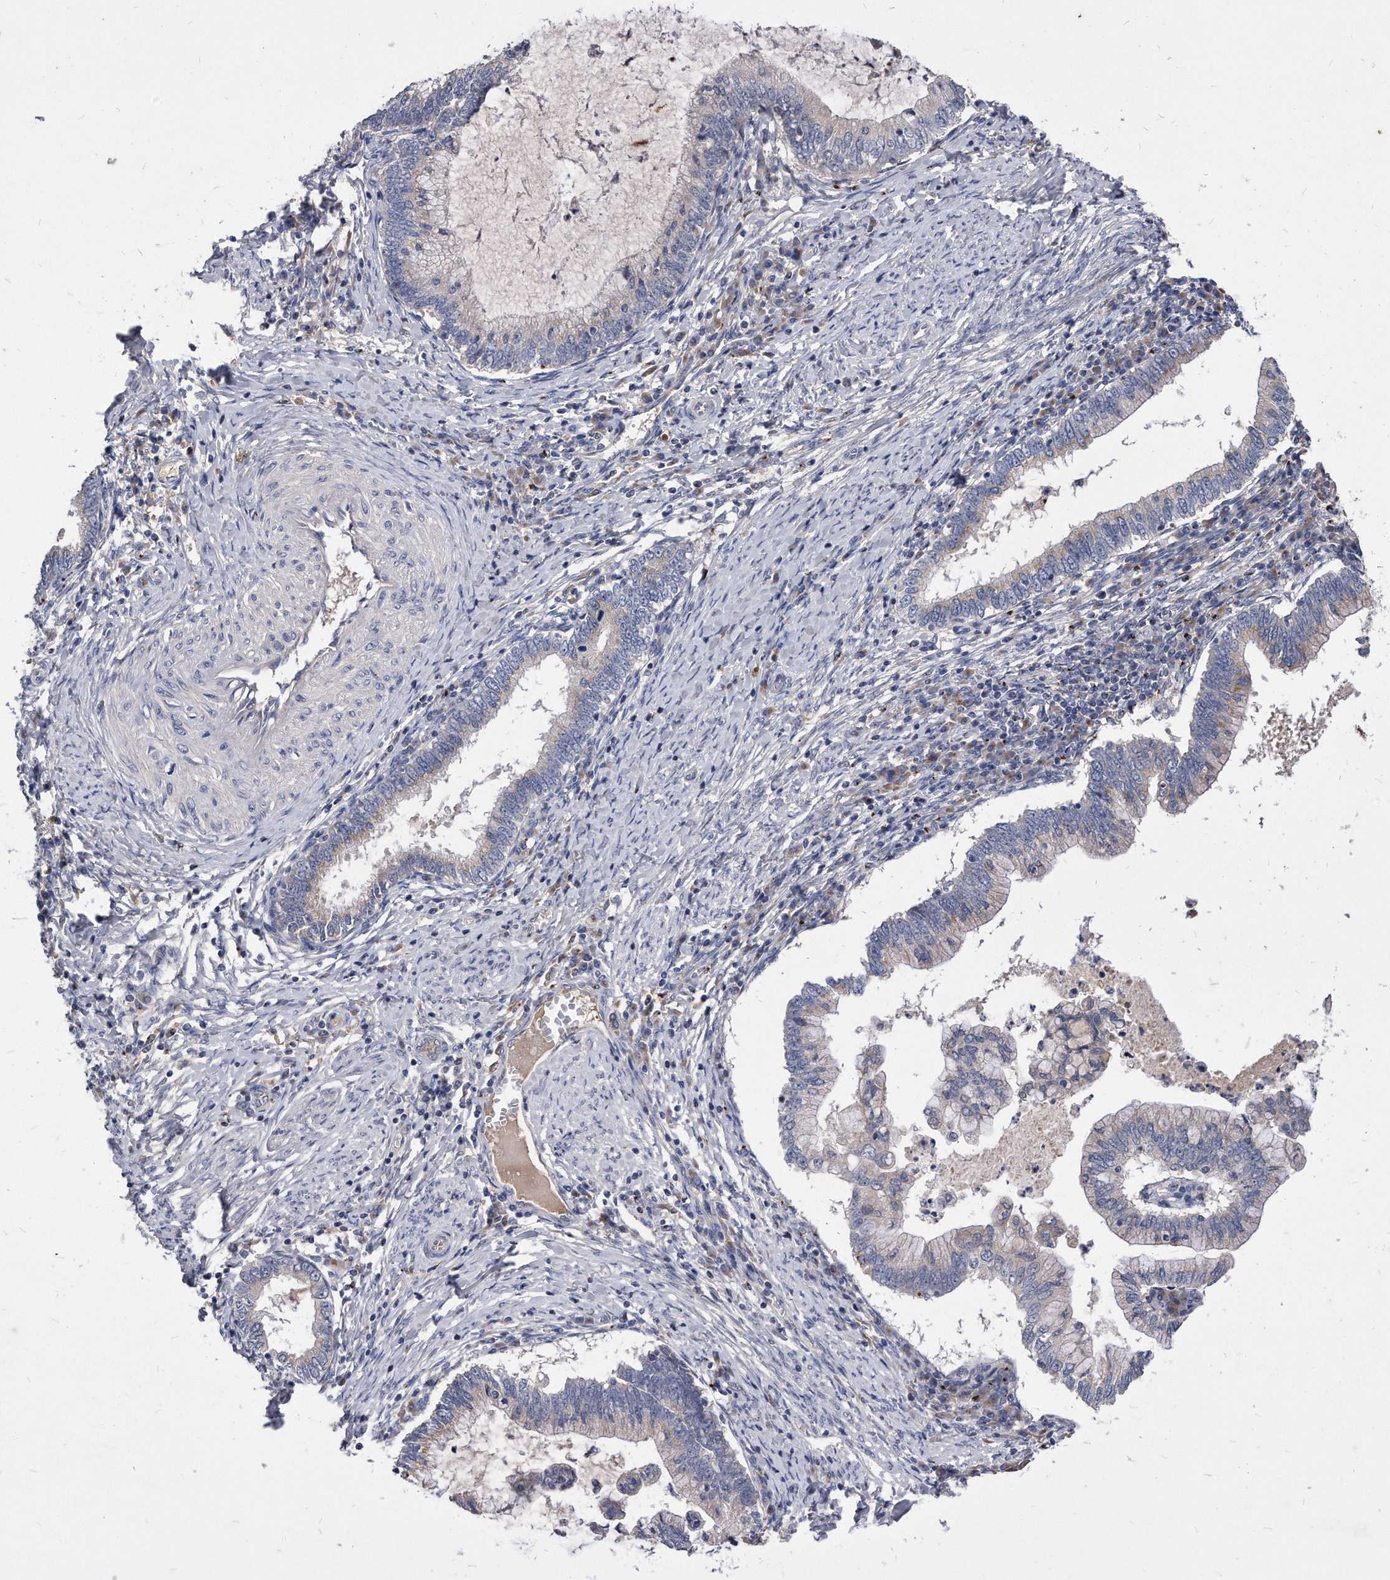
{"staining": {"intensity": "negative", "quantity": "none", "location": "none"}, "tissue": "cervical cancer", "cell_type": "Tumor cells", "image_type": "cancer", "snomed": [{"axis": "morphology", "description": "Adenocarcinoma, NOS"}, {"axis": "topography", "description": "Cervix"}], "caption": "The micrograph reveals no significant positivity in tumor cells of adenocarcinoma (cervical).", "gene": "MGAT4A", "patient": {"sex": "female", "age": 36}}